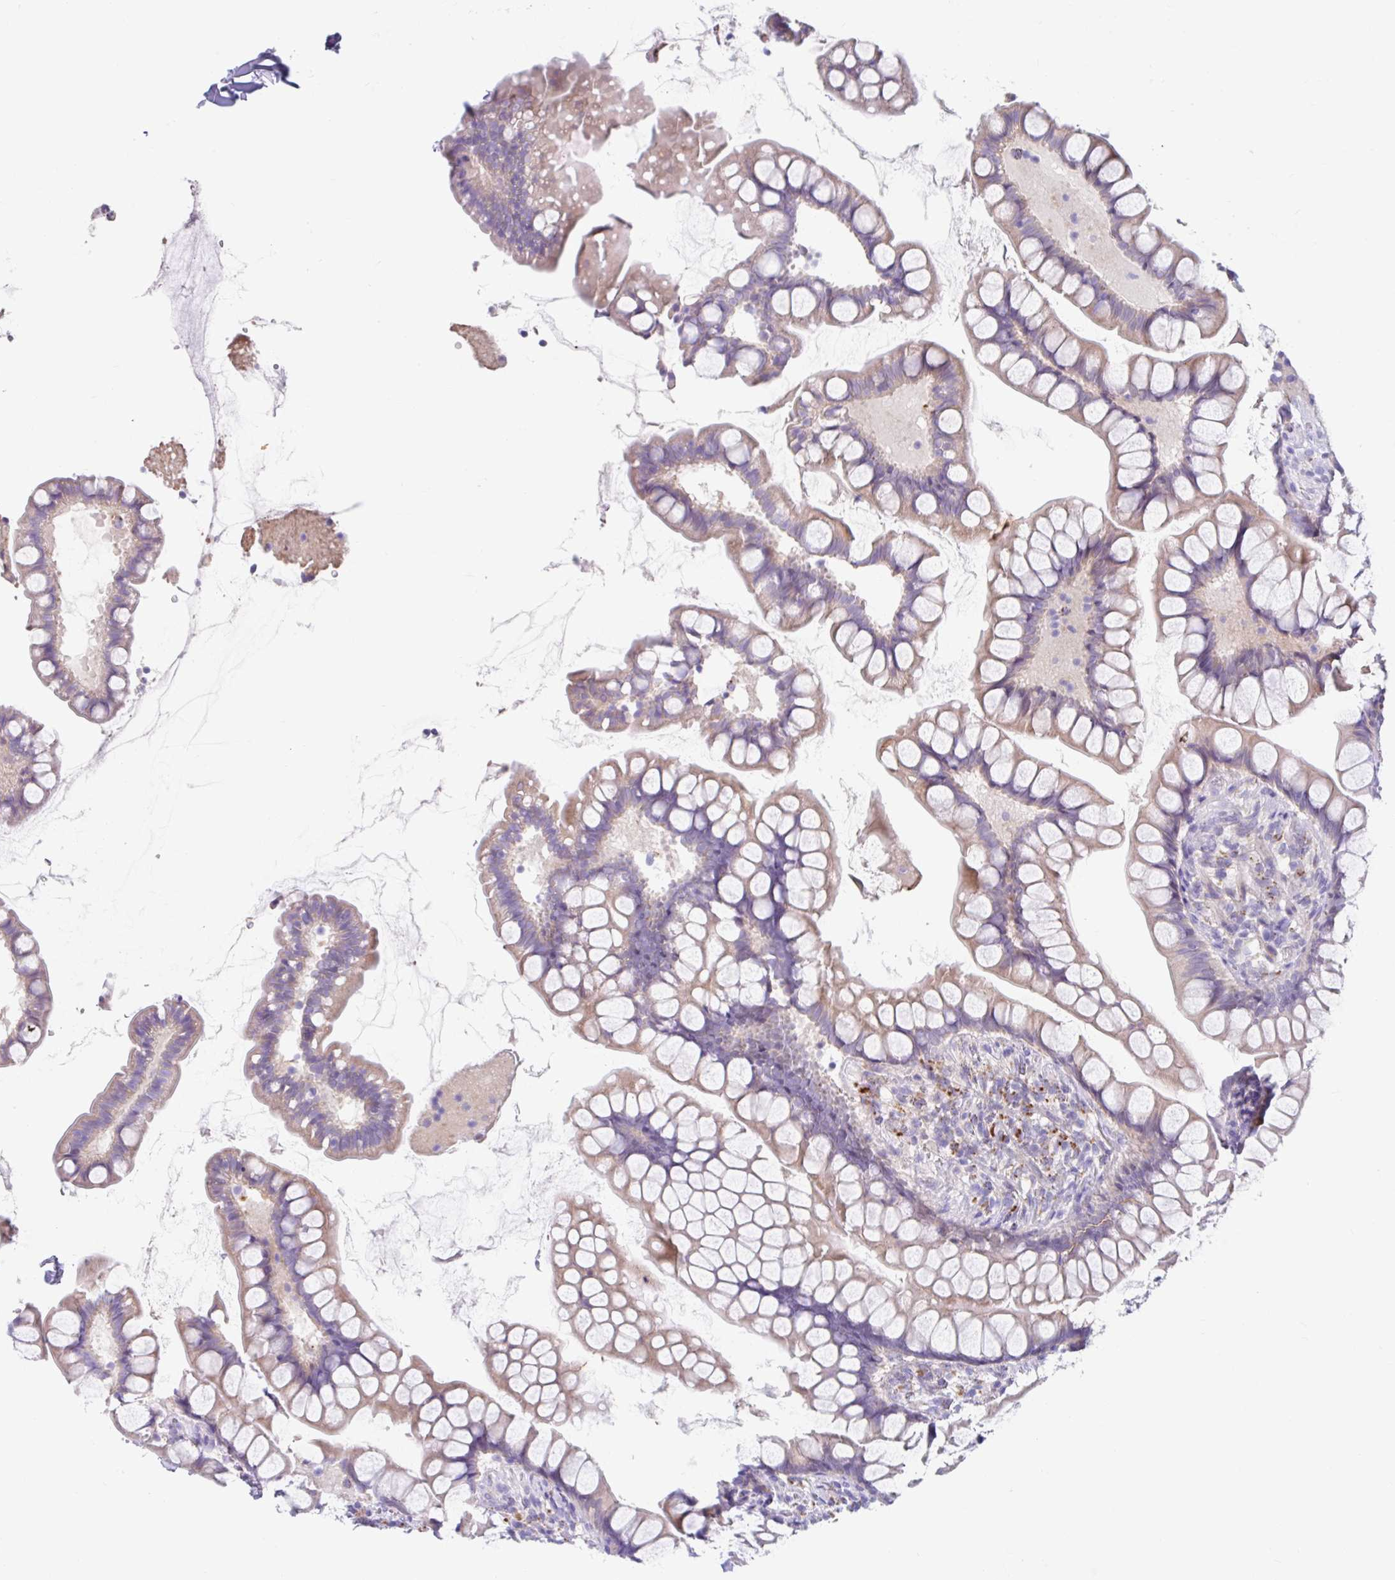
{"staining": {"intensity": "weak", "quantity": "25%-75%", "location": "cytoplasmic/membranous"}, "tissue": "small intestine", "cell_type": "Glandular cells", "image_type": "normal", "snomed": [{"axis": "morphology", "description": "Normal tissue, NOS"}, {"axis": "topography", "description": "Small intestine"}], "caption": "Immunohistochemical staining of unremarkable small intestine displays low levels of weak cytoplasmic/membranous staining in about 25%-75% of glandular cells. (DAB IHC, brown staining for protein, blue staining for nuclei).", "gene": "ZNF33A", "patient": {"sex": "male", "age": 70}}